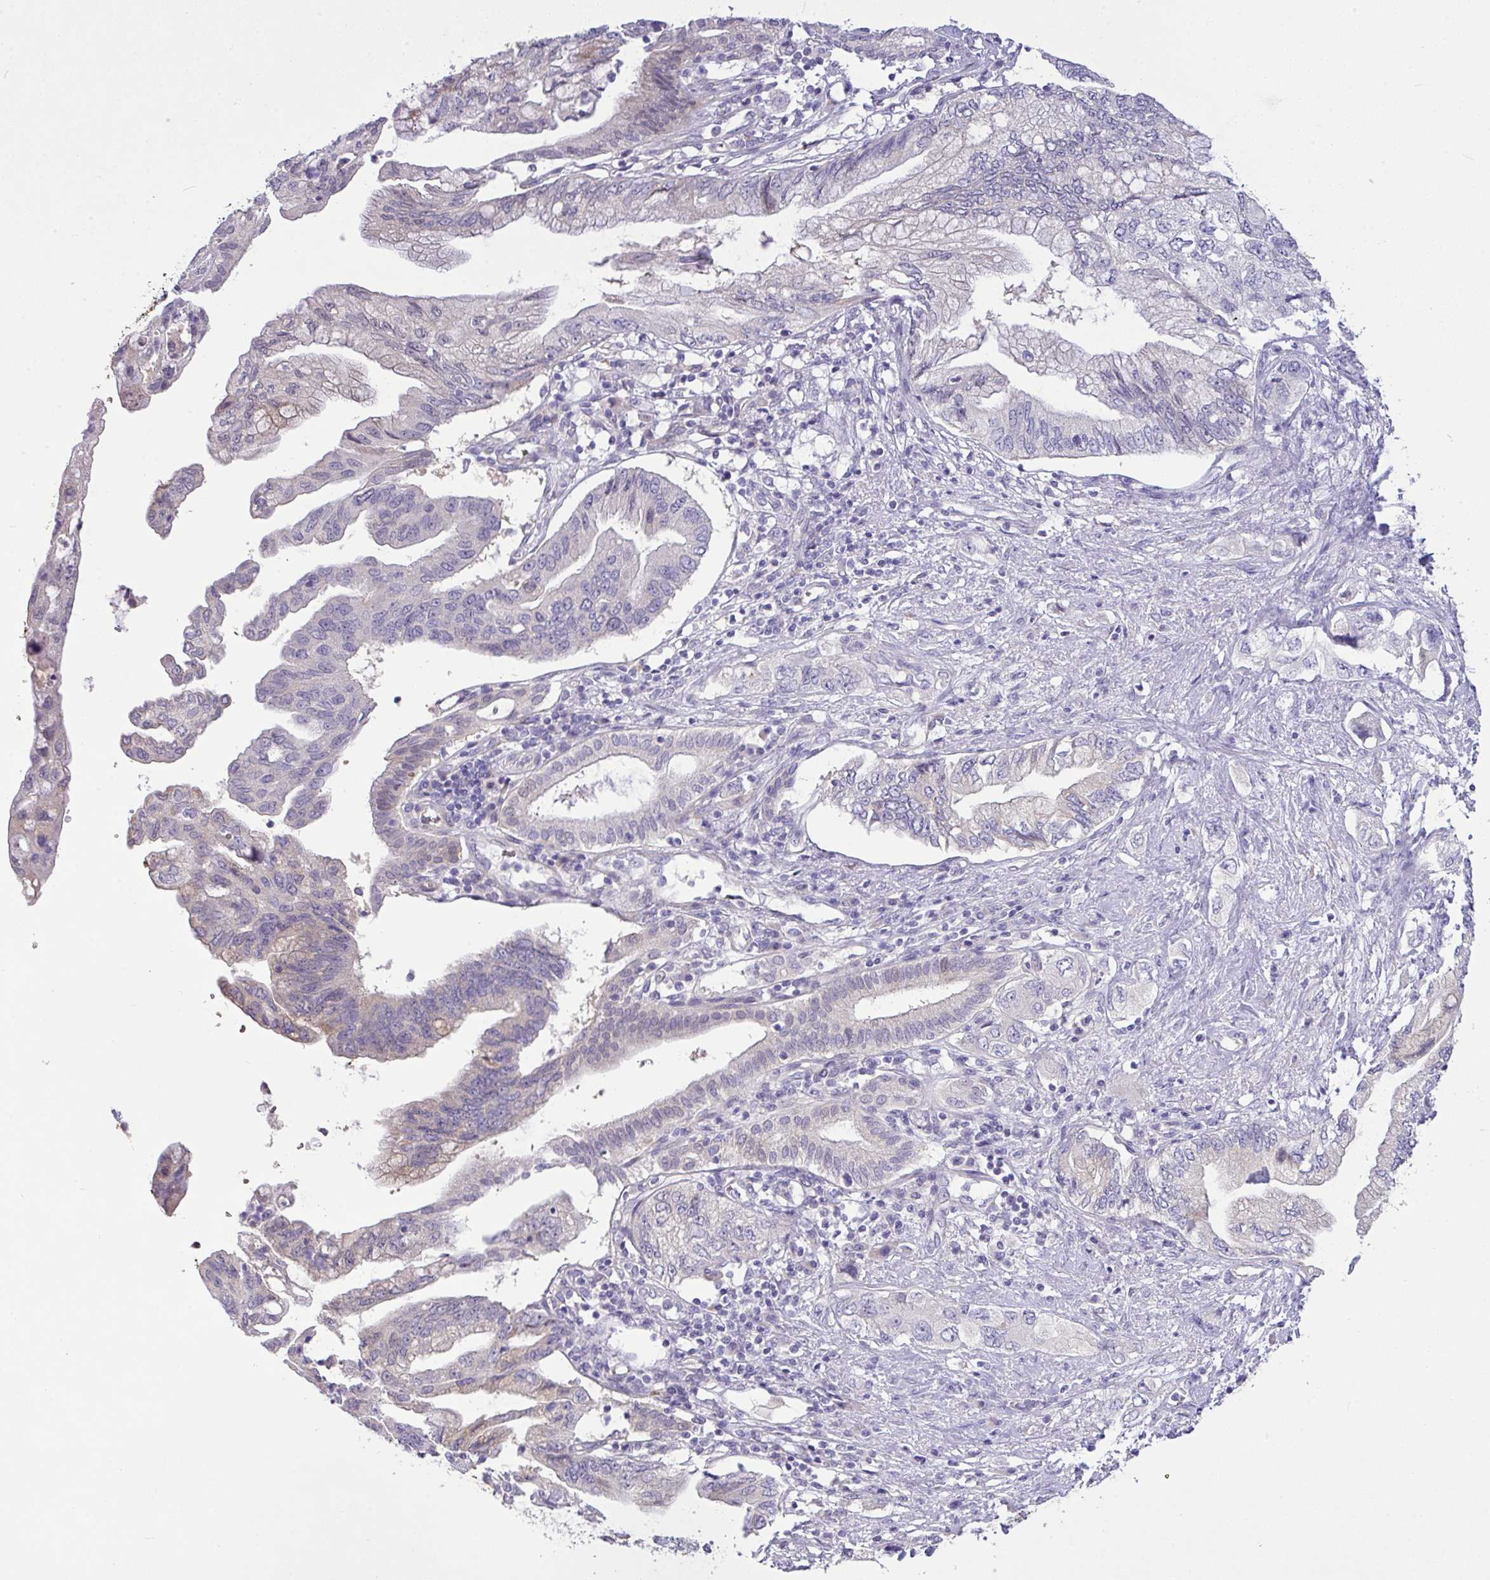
{"staining": {"intensity": "negative", "quantity": "none", "location": "none"}, "tissue": "pancreatic cancer", "cell_type": "Tumor cells", "image_type": "cancer", "snomed": [{"axis": "morphology", "description": "Adenocarcinoma, NOS"}, {"axis": "topography", "description": "Pancreas"}], "caption": "Photomicrograph shows no significant protein expression in tumor cells of pancreatic cancer (adenocarcinoma).", "gene": "MOCS1", "patient": {"sex": "female", "age": 73}}